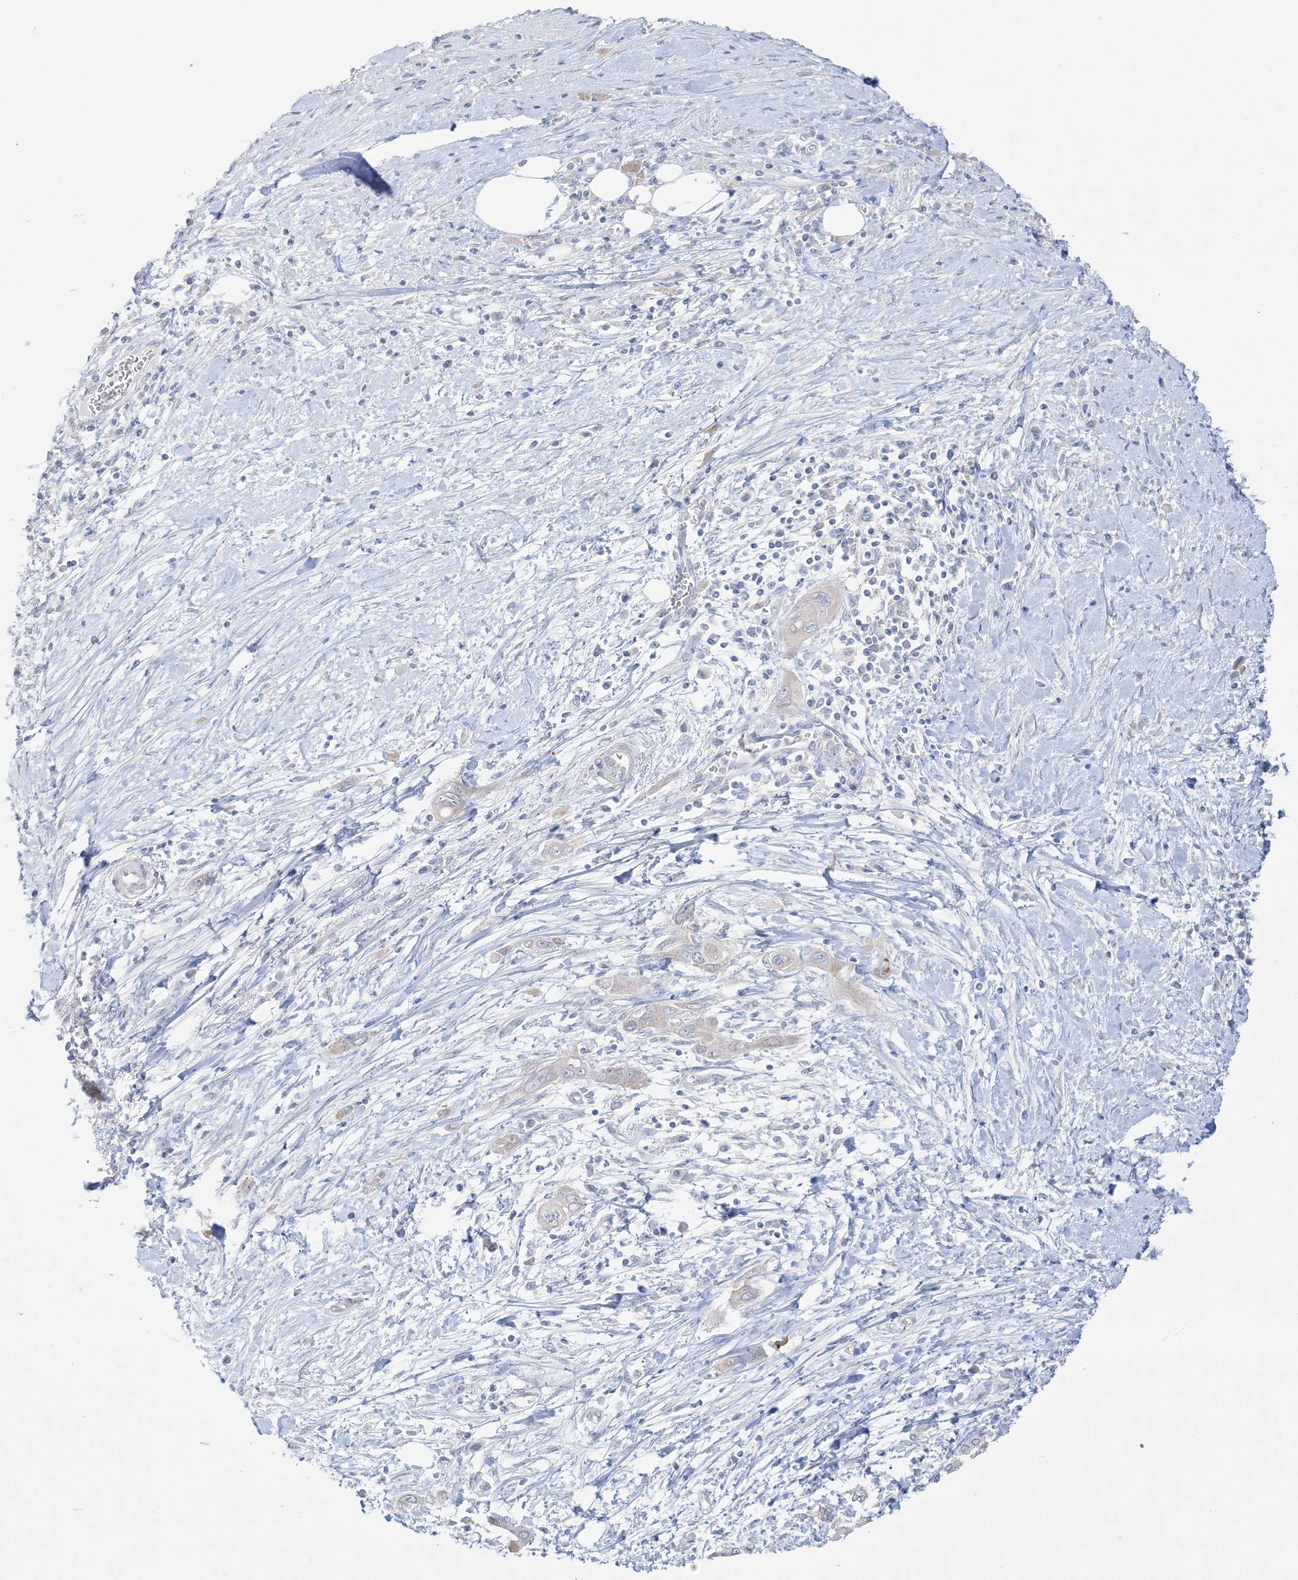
{"staining": {"intensity": "negative", "quantity": "none", "location": "none"}, "tissue": "pancreatic cancer", "cell_type": "Tumor cells", "image_type": "cancer", "snomed": [{"axis": "morphology", "description": "Adenocarcinoma, NOS"}, {"axis": "topography", "description": "Pancreas"}], "caption": "Tumor cells show no significant protein staining in adenocarcinoma (pancreatic).", "gene": "FAM184A", "patient": {"sex": "male", "age": 58}}